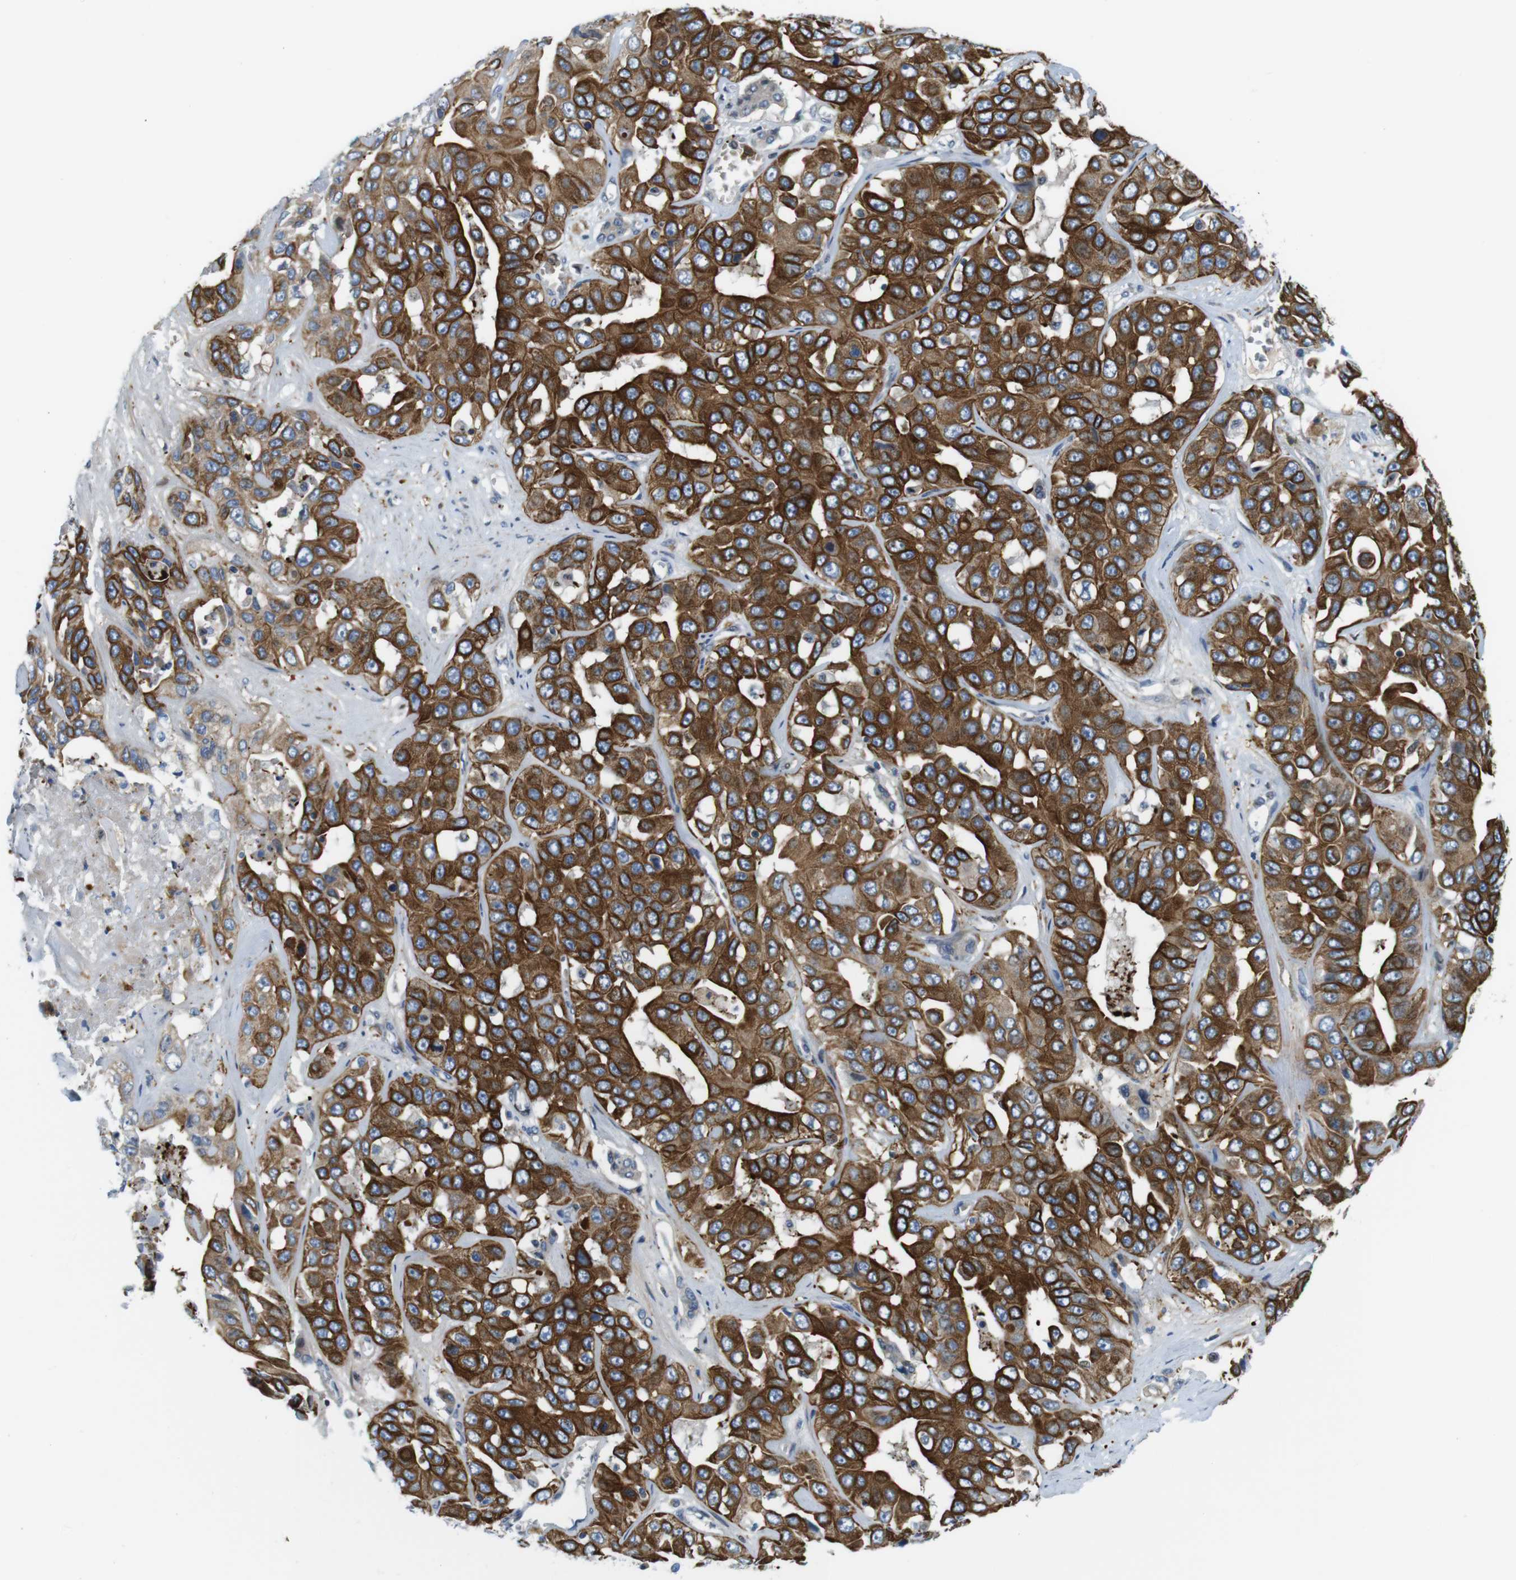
{"staining": {"intensity": "strong", "quantity": ">75%", "location": "cytoplasmic/membranous"}, "tissue": "liver cancer", "cell_type": "Tumor cells", "image_type": "cancer", "snomed": [{"axis": "morphology", "description": "Cholangiocarcinoma"}, {"axis": "topography", "description": "Liver"}], "caption": "A brown stain shows strong cytoplasmic/membranous expression of a protein in human cholangiocarcinoma (liver) tumor cells.", "gene": "ZDHHC3", "patient": {"sex": "female", "age": 52}}